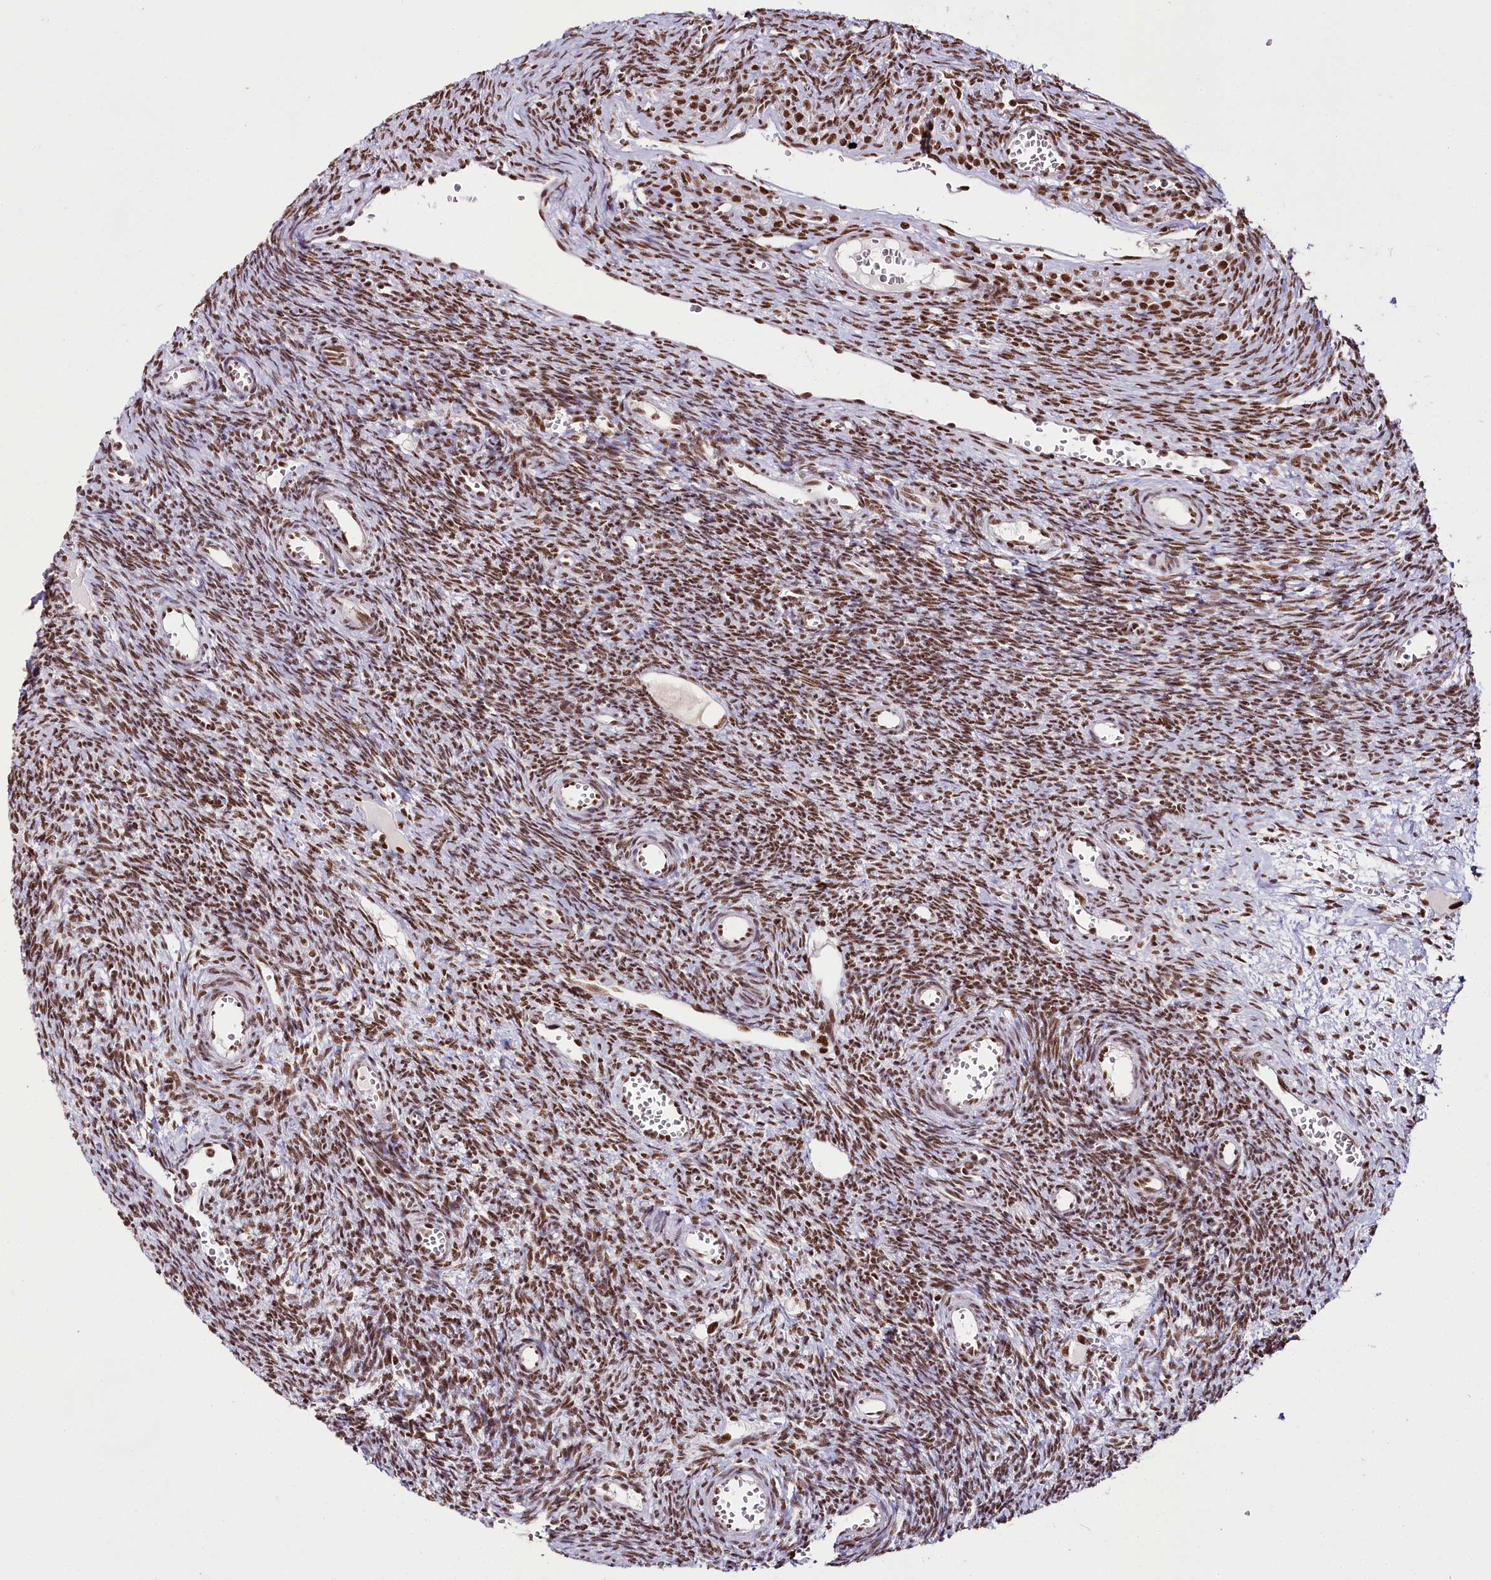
{"staining": {"intensity": "moderate", "quantity": ">75%", "location": "nuclear"}, "tissue": "ovary", "cell_type": "Ovarian stroma cells", "image_type": "normal", "snomed": [{"axis": "morphology", "description": "Normal tissue, NOS"}, {"axis": "topography", "description": "Ovary"}], "caption": "An image of ovary stained for a protein exhibits moderate nuclear brown staining in ovarian stroma cells. Using DAB (brown) and hematoxylin (blue) stains, captured at high magnification using brightfield microscopy.", "gene": "SMARCE1", "patient": {"sex": "female", "age": 39}}